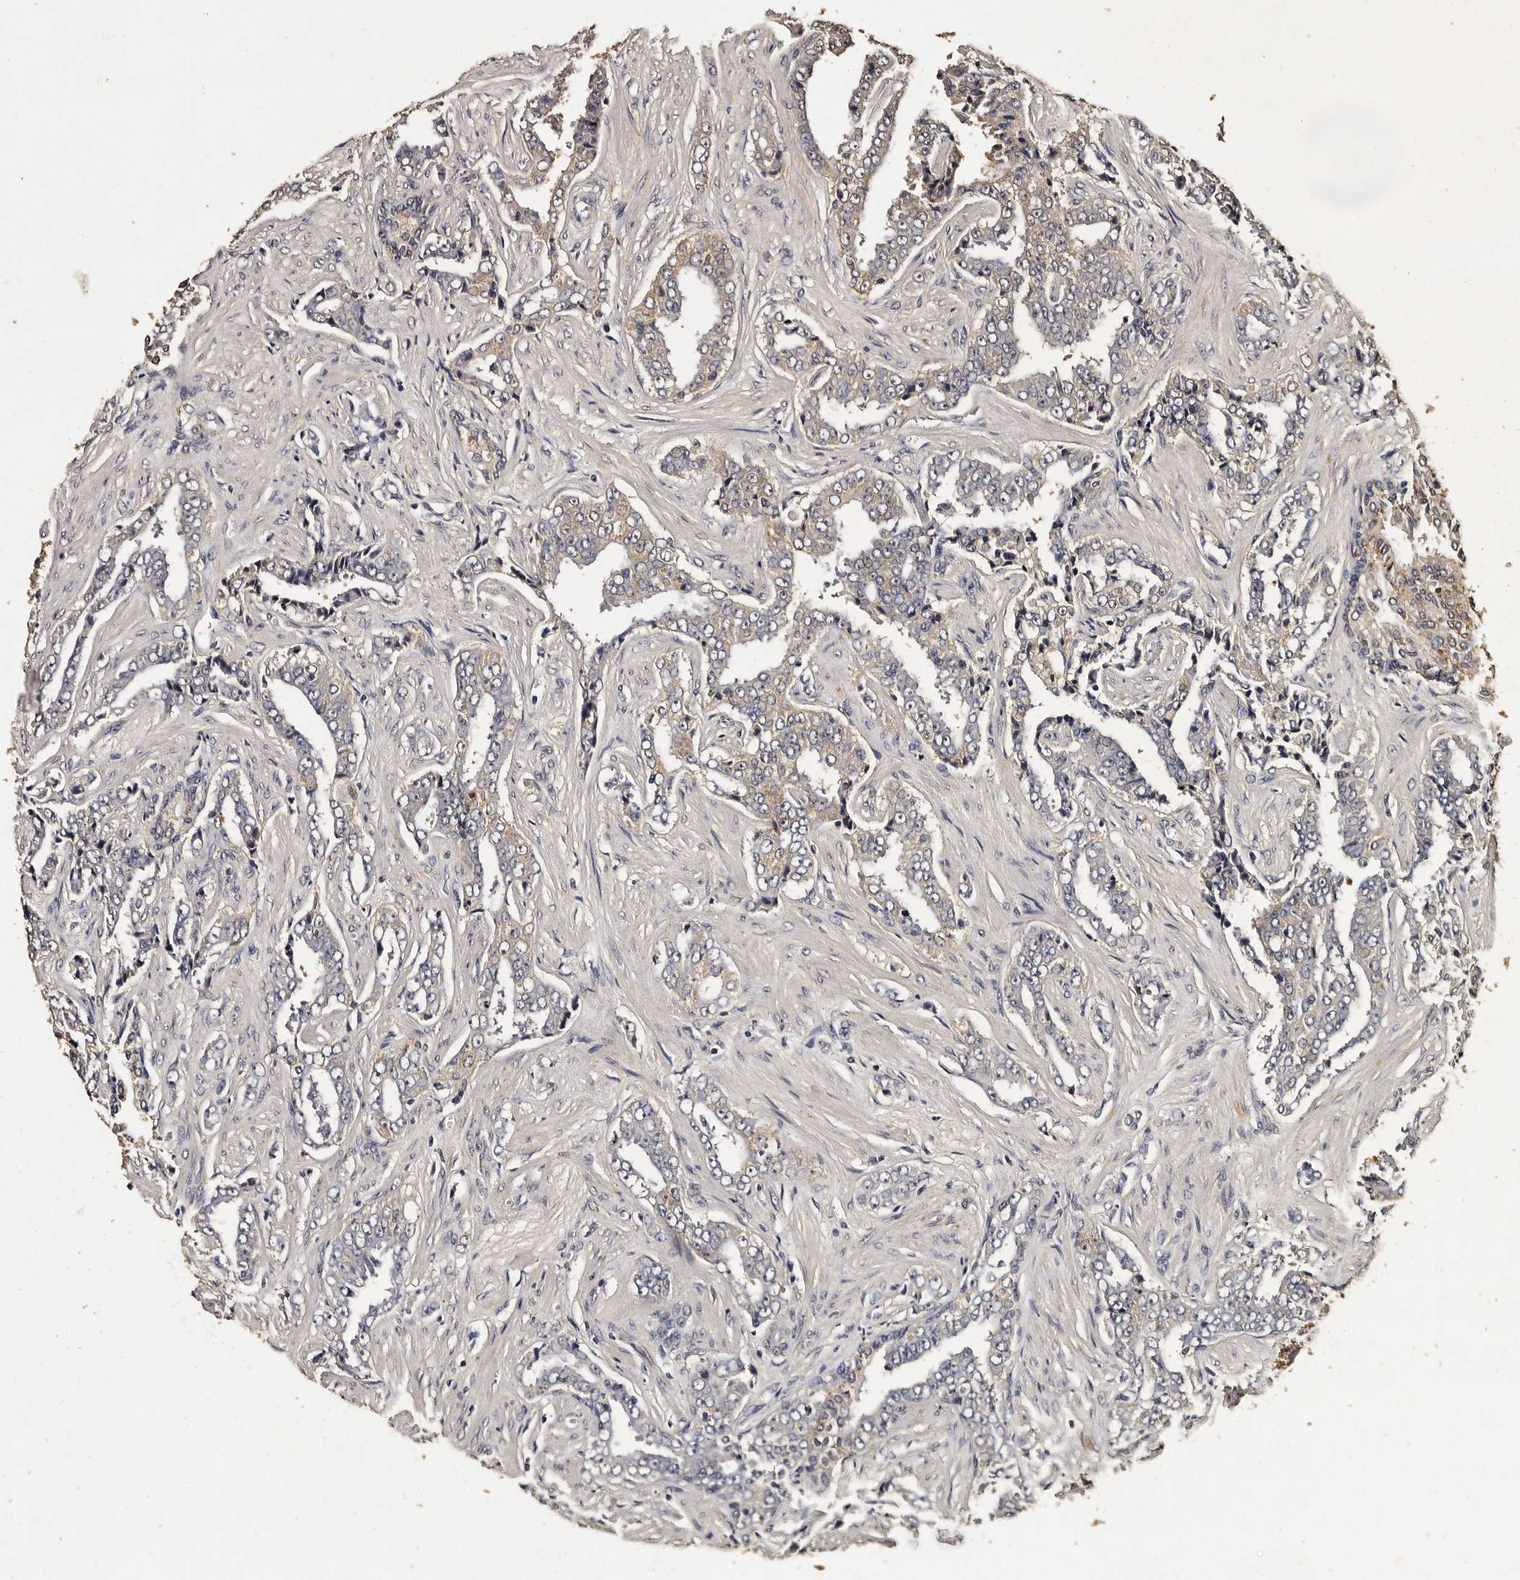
{"staining": {"intensity": "weak", "quantity": "<25%", "location": "cytoplasmic/membranous"}, "tissue": "prostate cancer", "cell_type": "Tumor cells", "image_type": "cancer", "snomed": [{"axis": "morphology", "description": "Adenocarcinoma, High grade"}, {"axis": "topography", "description": "Prostate"}], "caption": "Prostate cancer (high-grade adenocarcinoma) was stained to show a protein in brown. There is no significant expression in tumor cells.", "gene": "PARS2", "patient": {"sex": "male", "age": 71}}